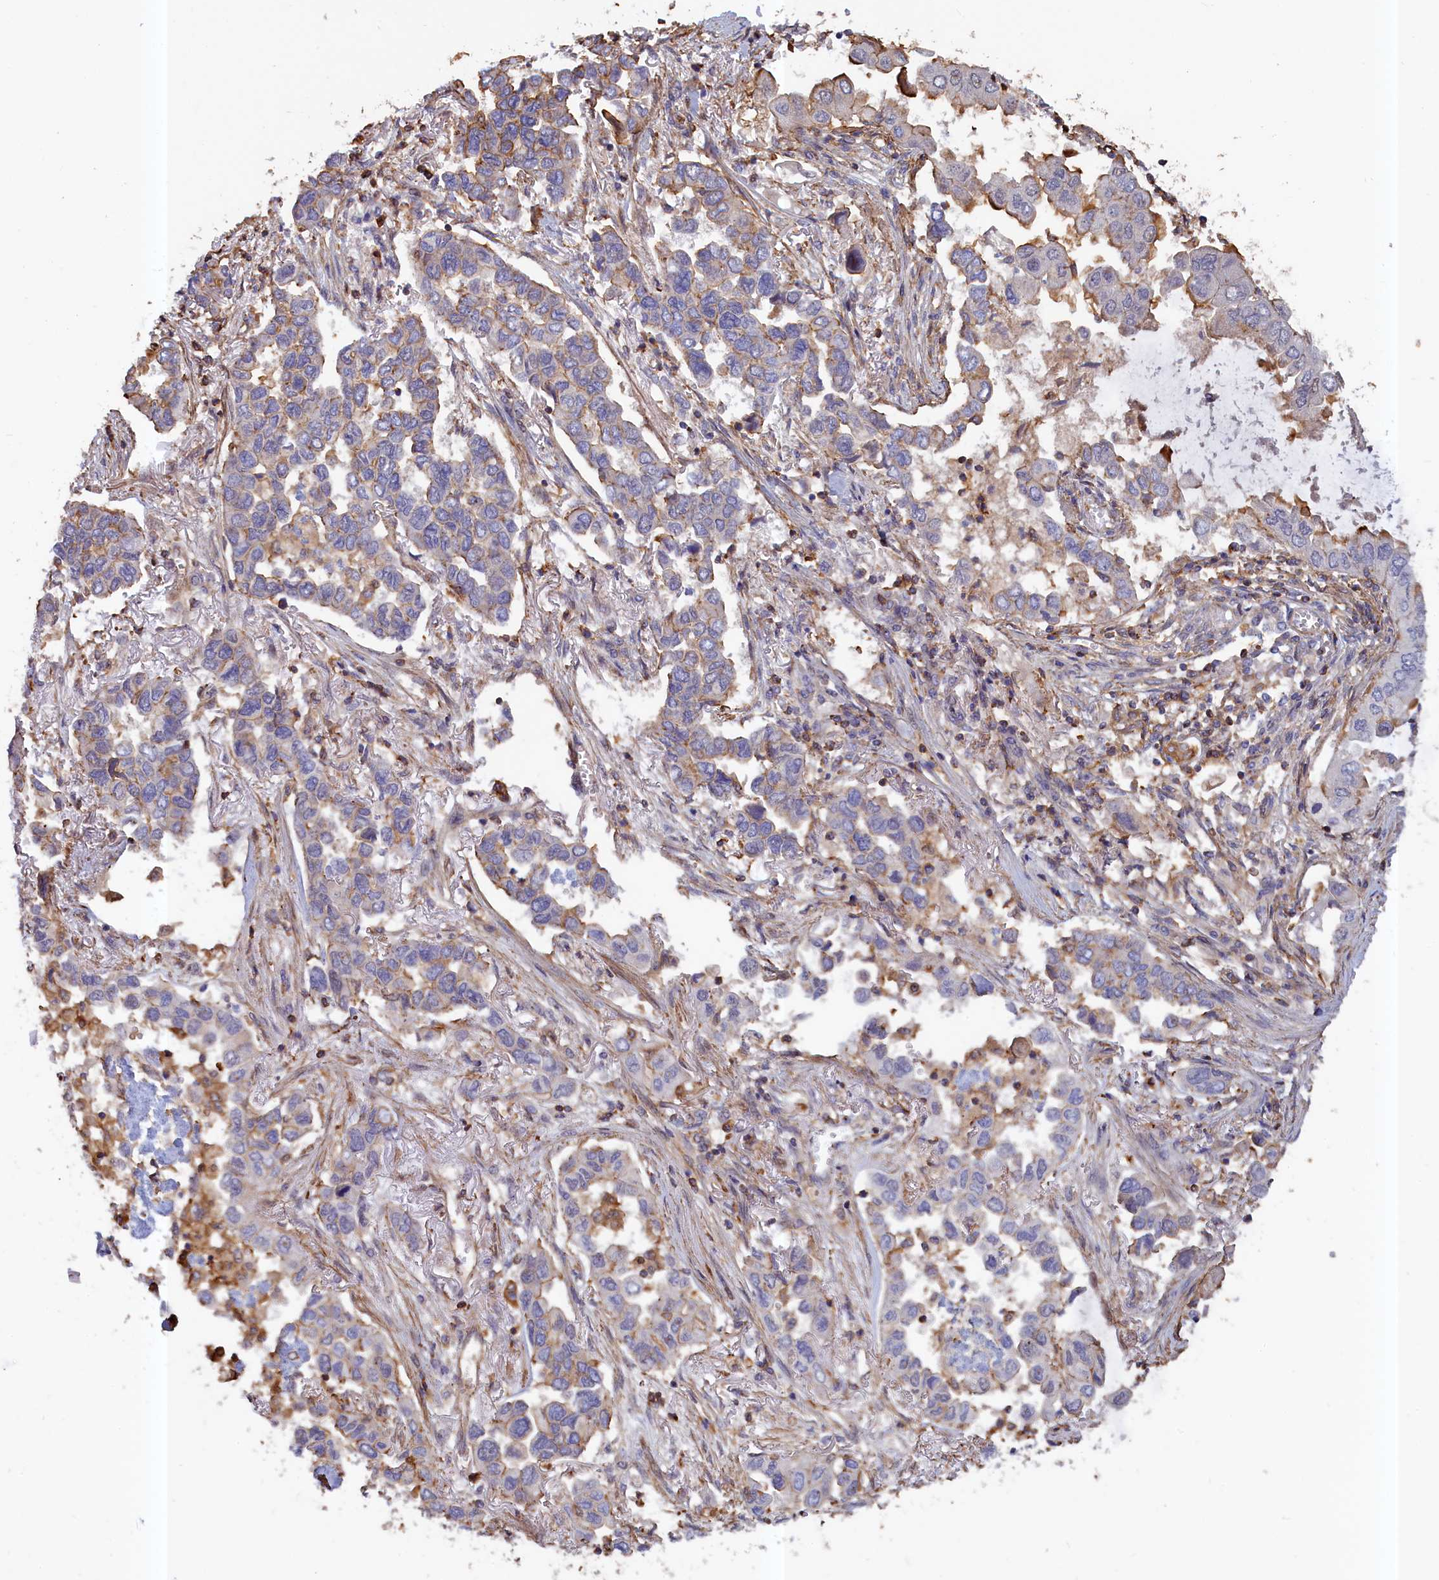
{"staining": {"intensity": "weak", "quantity": "<25%", "location": "cytoplasmic/membranous"}, "tissue": "lung cancer", "cell_type": "Tumor cells", "image_type": "cancer", "snomed": [{"axis": "morphology", "description": "Adenocarcinoma, NOS"}, {"axis": "topography", "description": "Lung"}], "caption": "The histopathology image reveals no staining of tumor cells in lung cancer (adenocarcinoma).", "gene": "ANKRD27", "patient": {"sex": "female", "age": 76}}